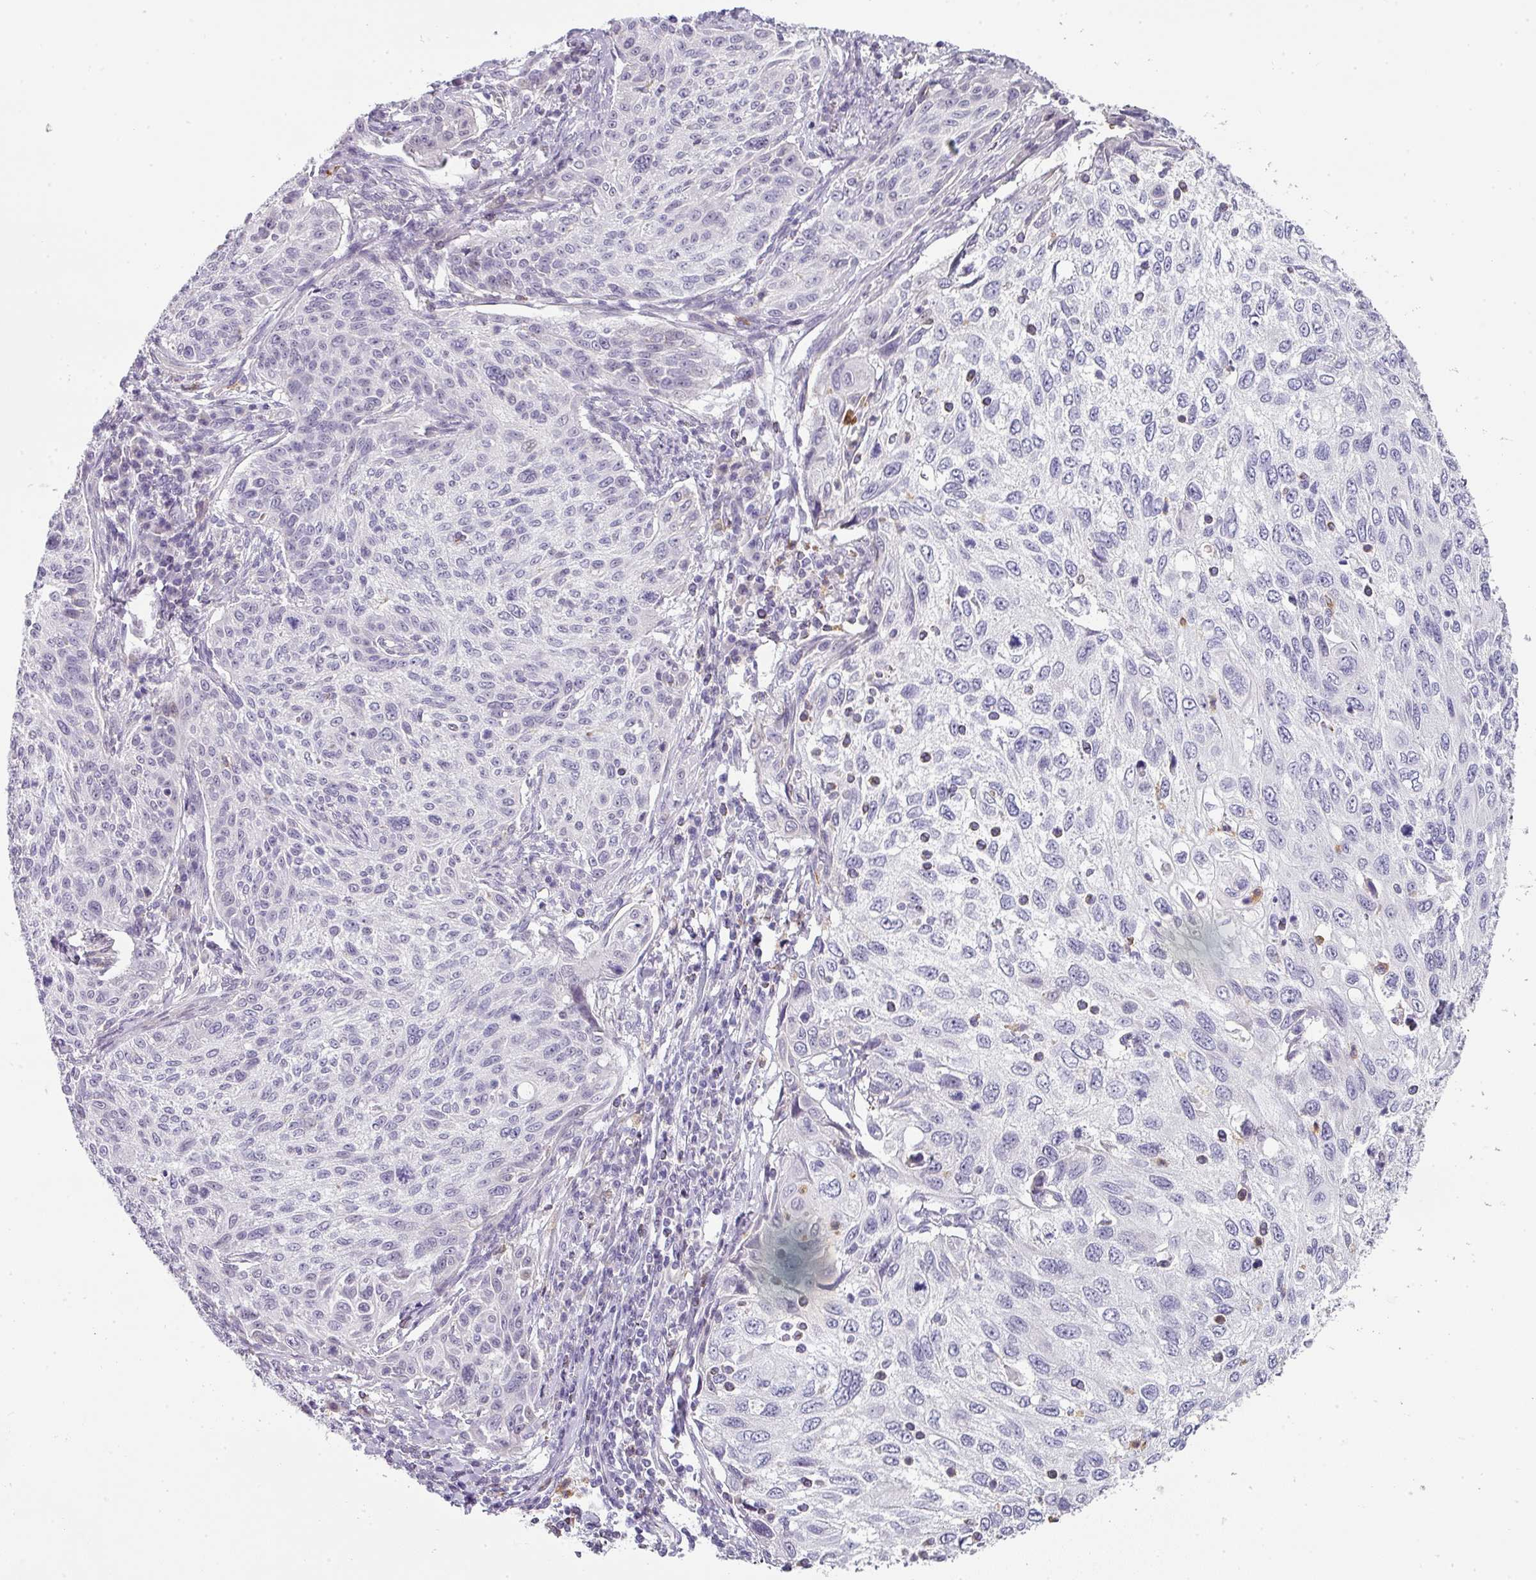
{"staining": {"intensity": "negative", "quantity": "none", "location": "none"}, "tissue": "cervical cancer", "cell_type": "Tumor cells", "image_type": "cancer", "snomed": [{"axis": "morphology", "description": "Squamous cell carcinoma, NOS"}, {"axis": "topography", "description": "Cervix"}], "caption": "The immunohistochemistry (IHC) photomicrograph has no significant expression in tumor cells of squamous cell carcinoma (cervical) tissue.", "gene": "BTLA", "patient": {"sex": "female", "age": 70}}